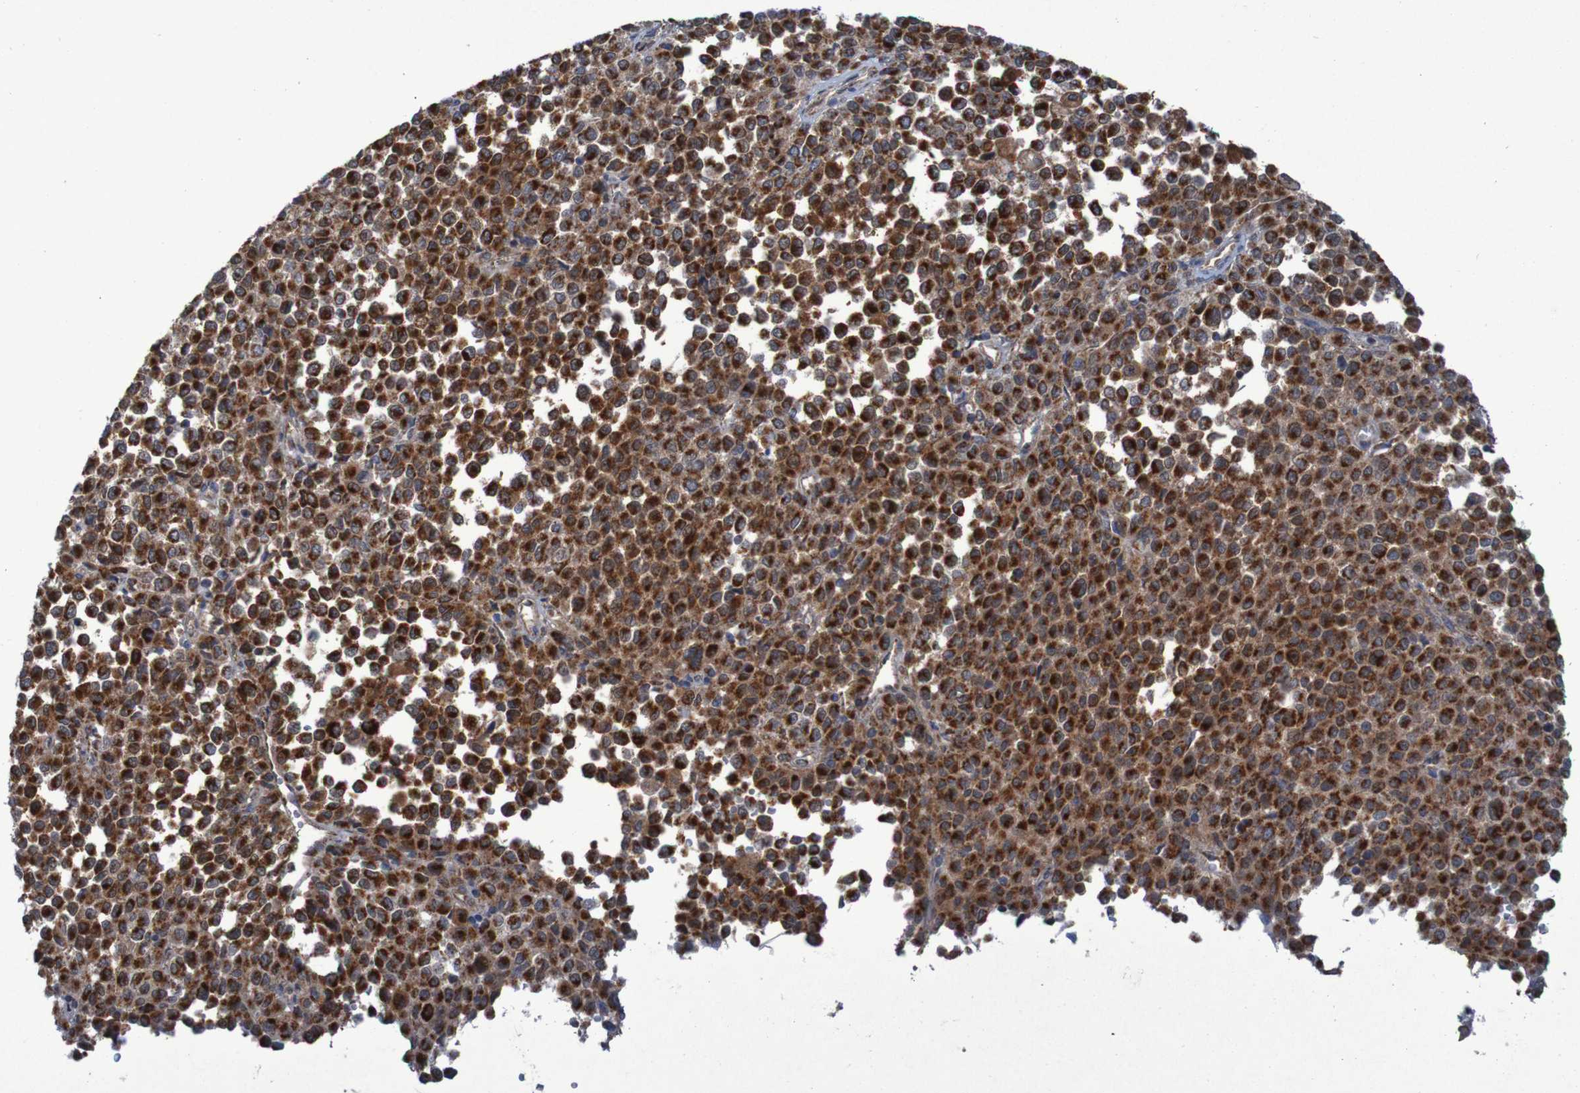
{"staining": {"intensity": "strong", "quantity": ">75%", "location": "cytoplasmic/membranous"}, "tissue": "melanoma", "cell_type": "Tumor cells", "image_type": "cancer", "snomed": [{"axis": "morphology", "description": "Malignant melanoma, Metastatic site"}, {"axis": "topography", "description": "Pancreas"}], "caption": "The histopathology image displays a brown stain indicating the presence of a protein in the cytoplasmic/membranous of tumor cells in malignant melanoma (metastatic site).", "gene": "CCDC51", "patient": {"sex": "female", "age": 30}}